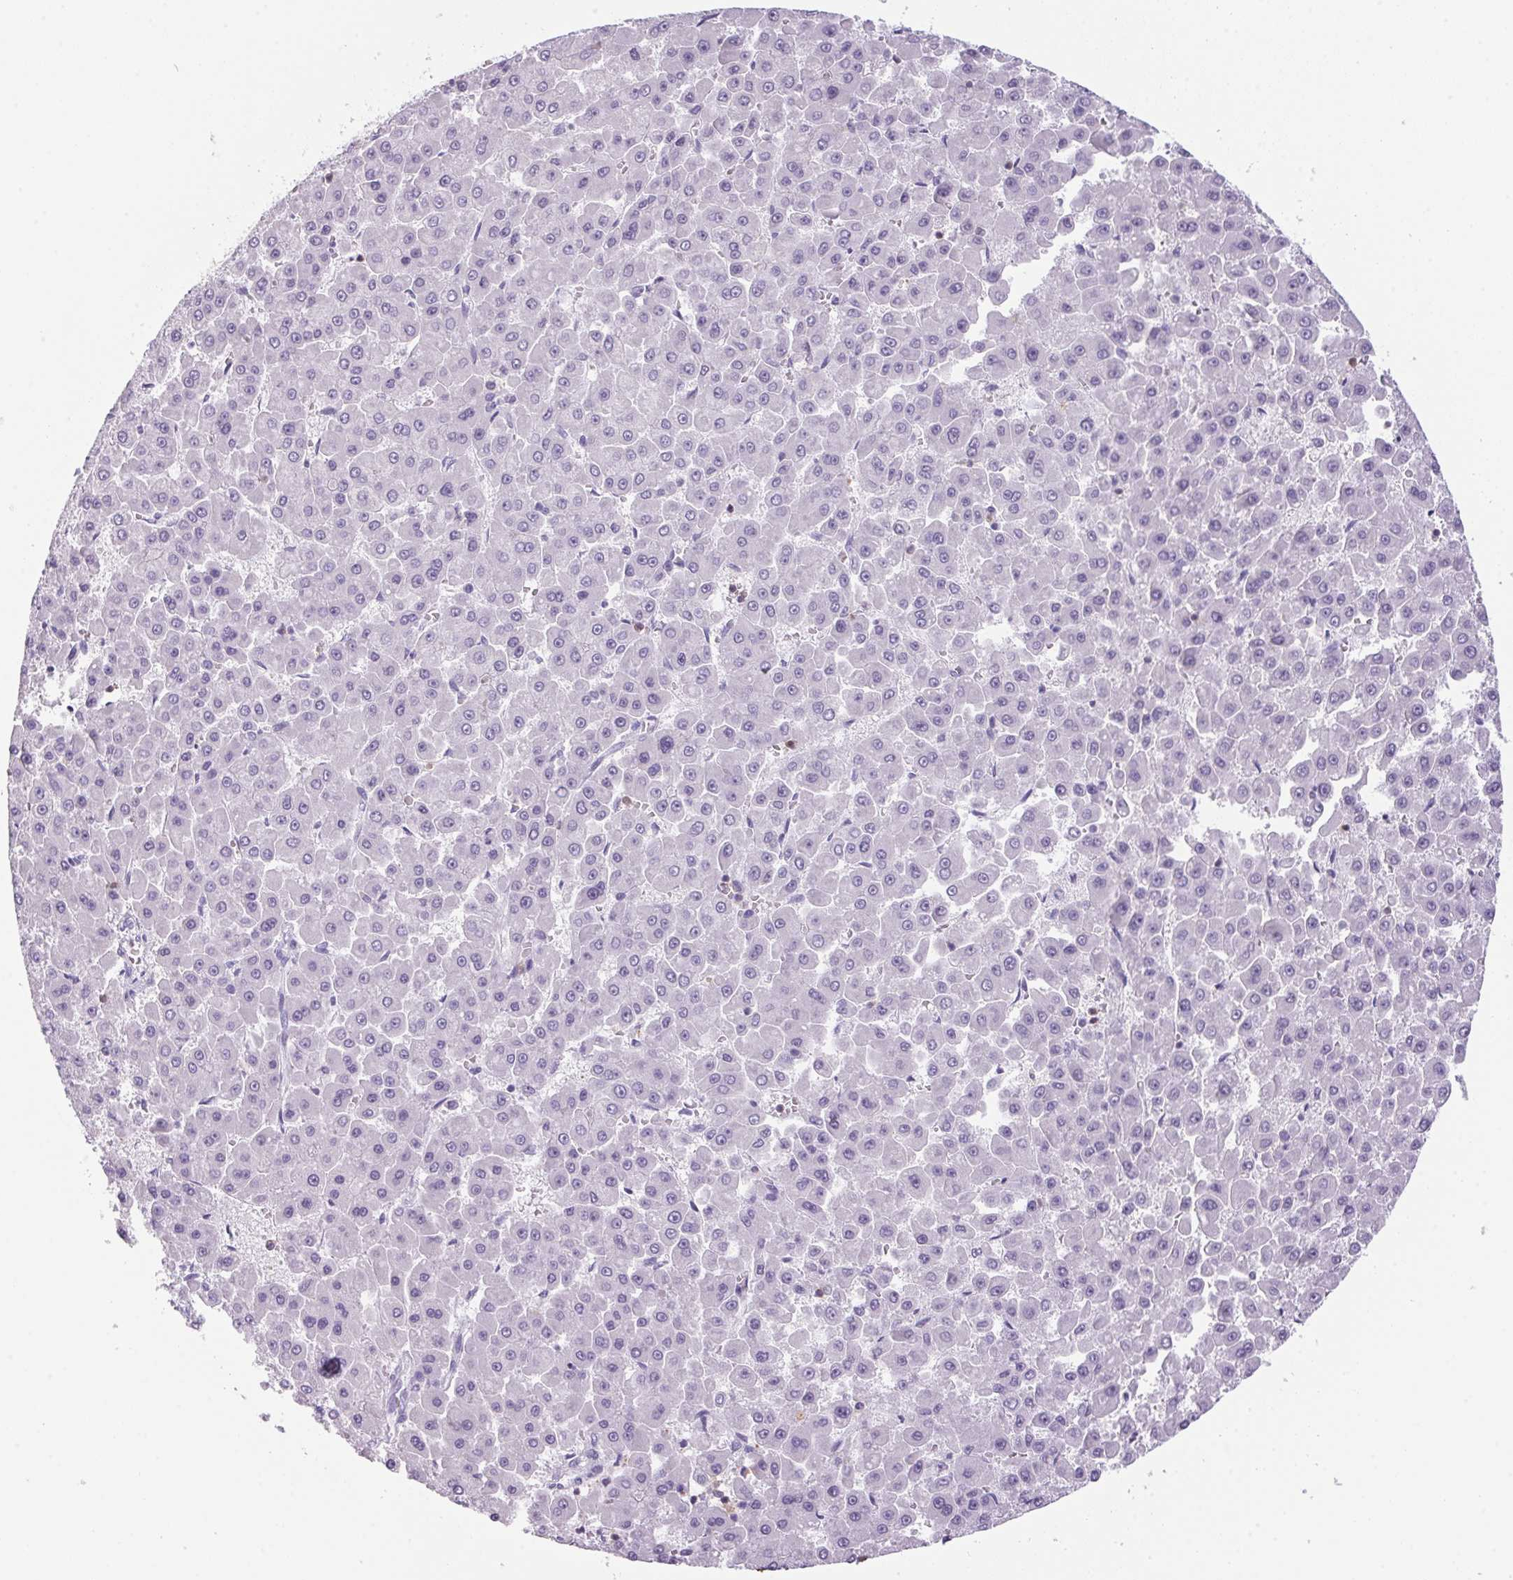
{"staining": {"intensity": "negative", "quantity": "none", "location": "none"}, "tissue": "liver cancer", "cell_type": "Tumor cells", "image_type": "cancer", "snomed": [{"axis": "morphology", "description": "Carcinoma, Hepatocellular, NOS"}, {"axis": "topography", "description": "Liver"}], "caption": "Protein analysis of liver hepatocellular carcinoma displays no significant expression in tumor cells.", "gene": "S100A2", "patient": {"sex": "male", "age": 78}}